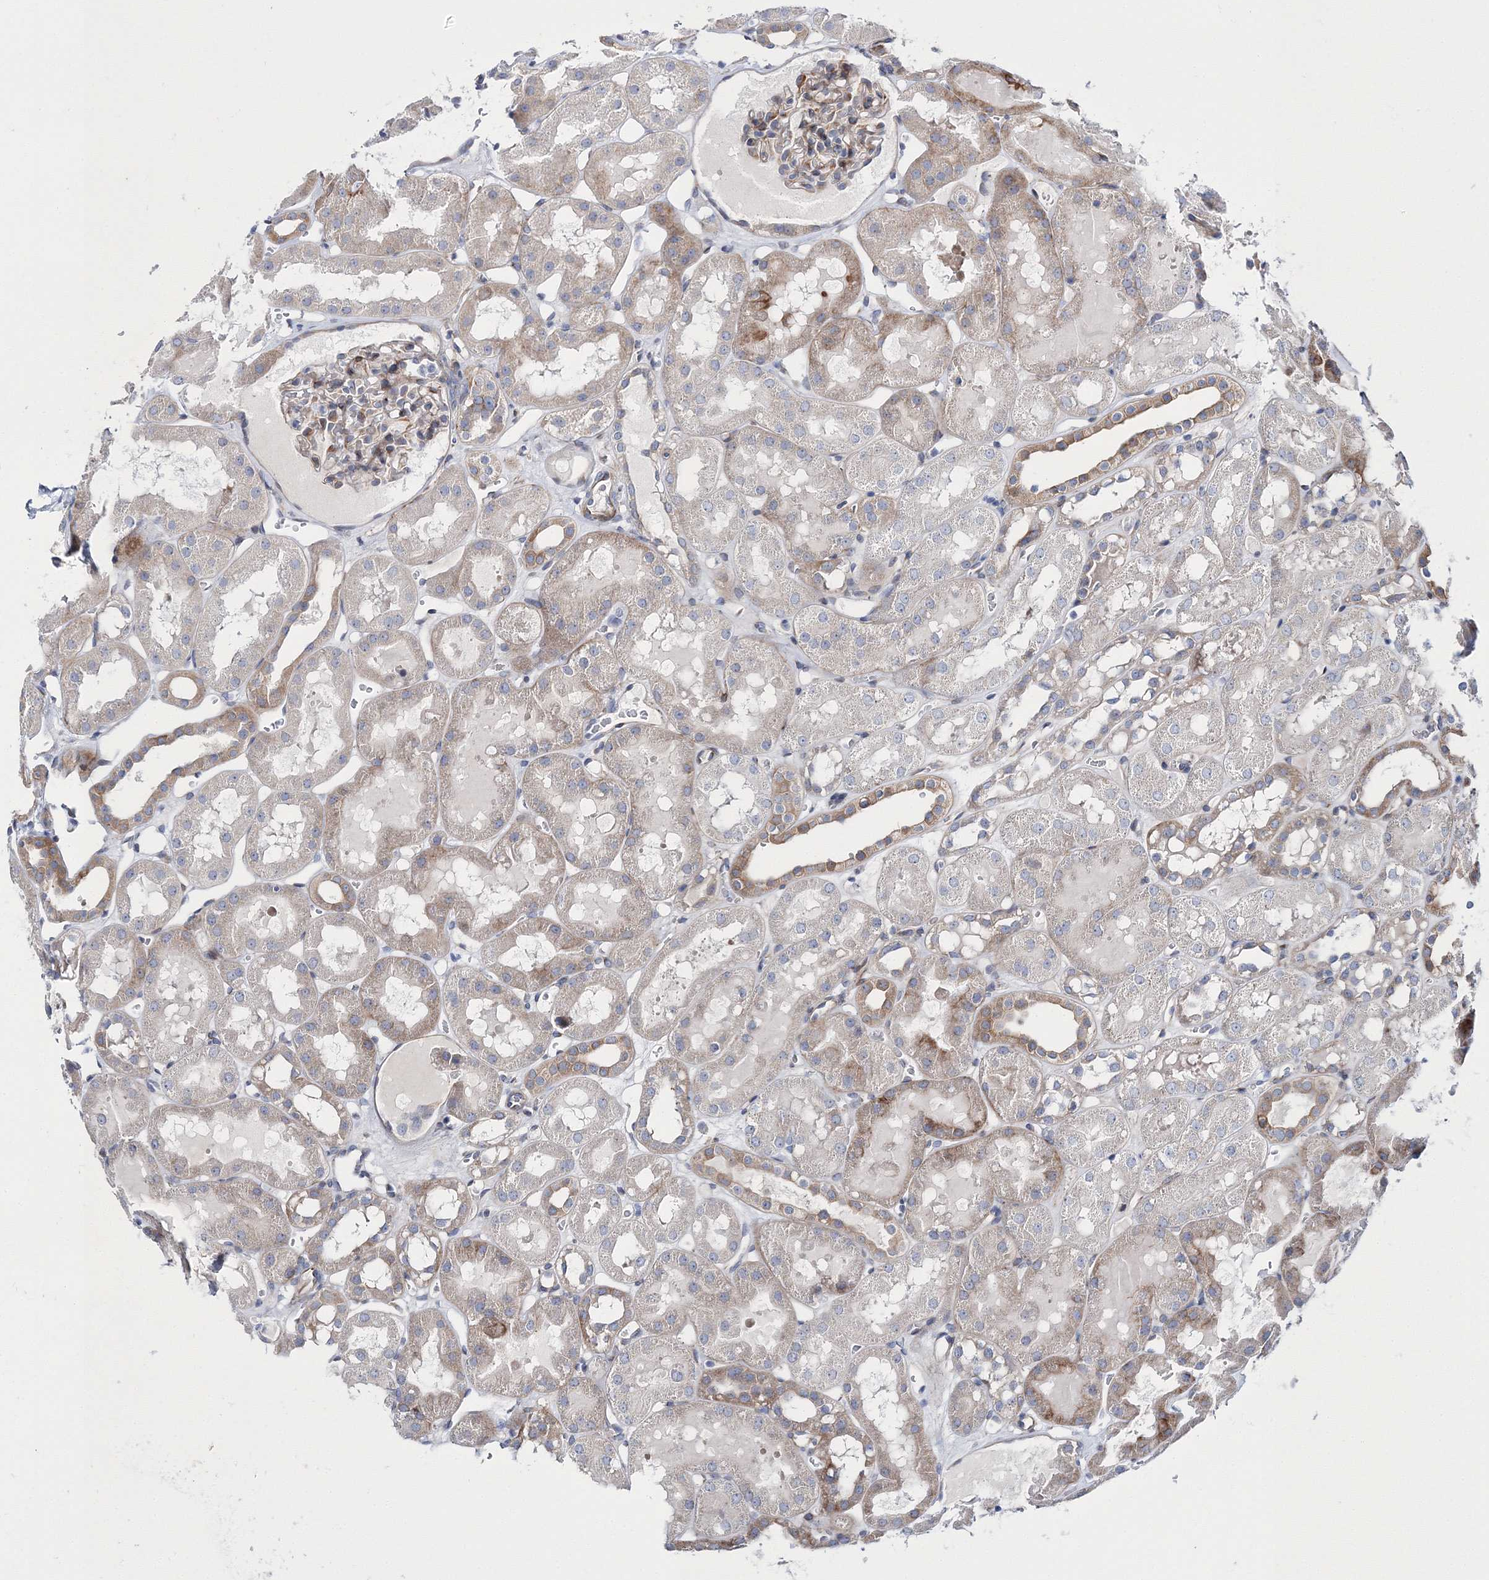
{"staining": {"intensity": "moderate", "quantity": "<25%", "location": "cytoplasmic/membranous"}, "tissue": "kidney", "cell_type": "Cells in glomeruli", "image_type": "normal", "snomed": [{"axis": "morphology", "description": "Normal tissue, NOS"}, {"axis": "topography", "description": "Kidney"}, {"axis": "topography", "description": "Urinary bladder"}], "caption": "This is an image of immunohistochemistry (IHC) staining of benign kidney, which shows moderate positivity in the cytoplasmic/membranous of cells in glomeruli.", "gene": "ARHGAP32", "patient": {"sex": "male", "age": 16}}